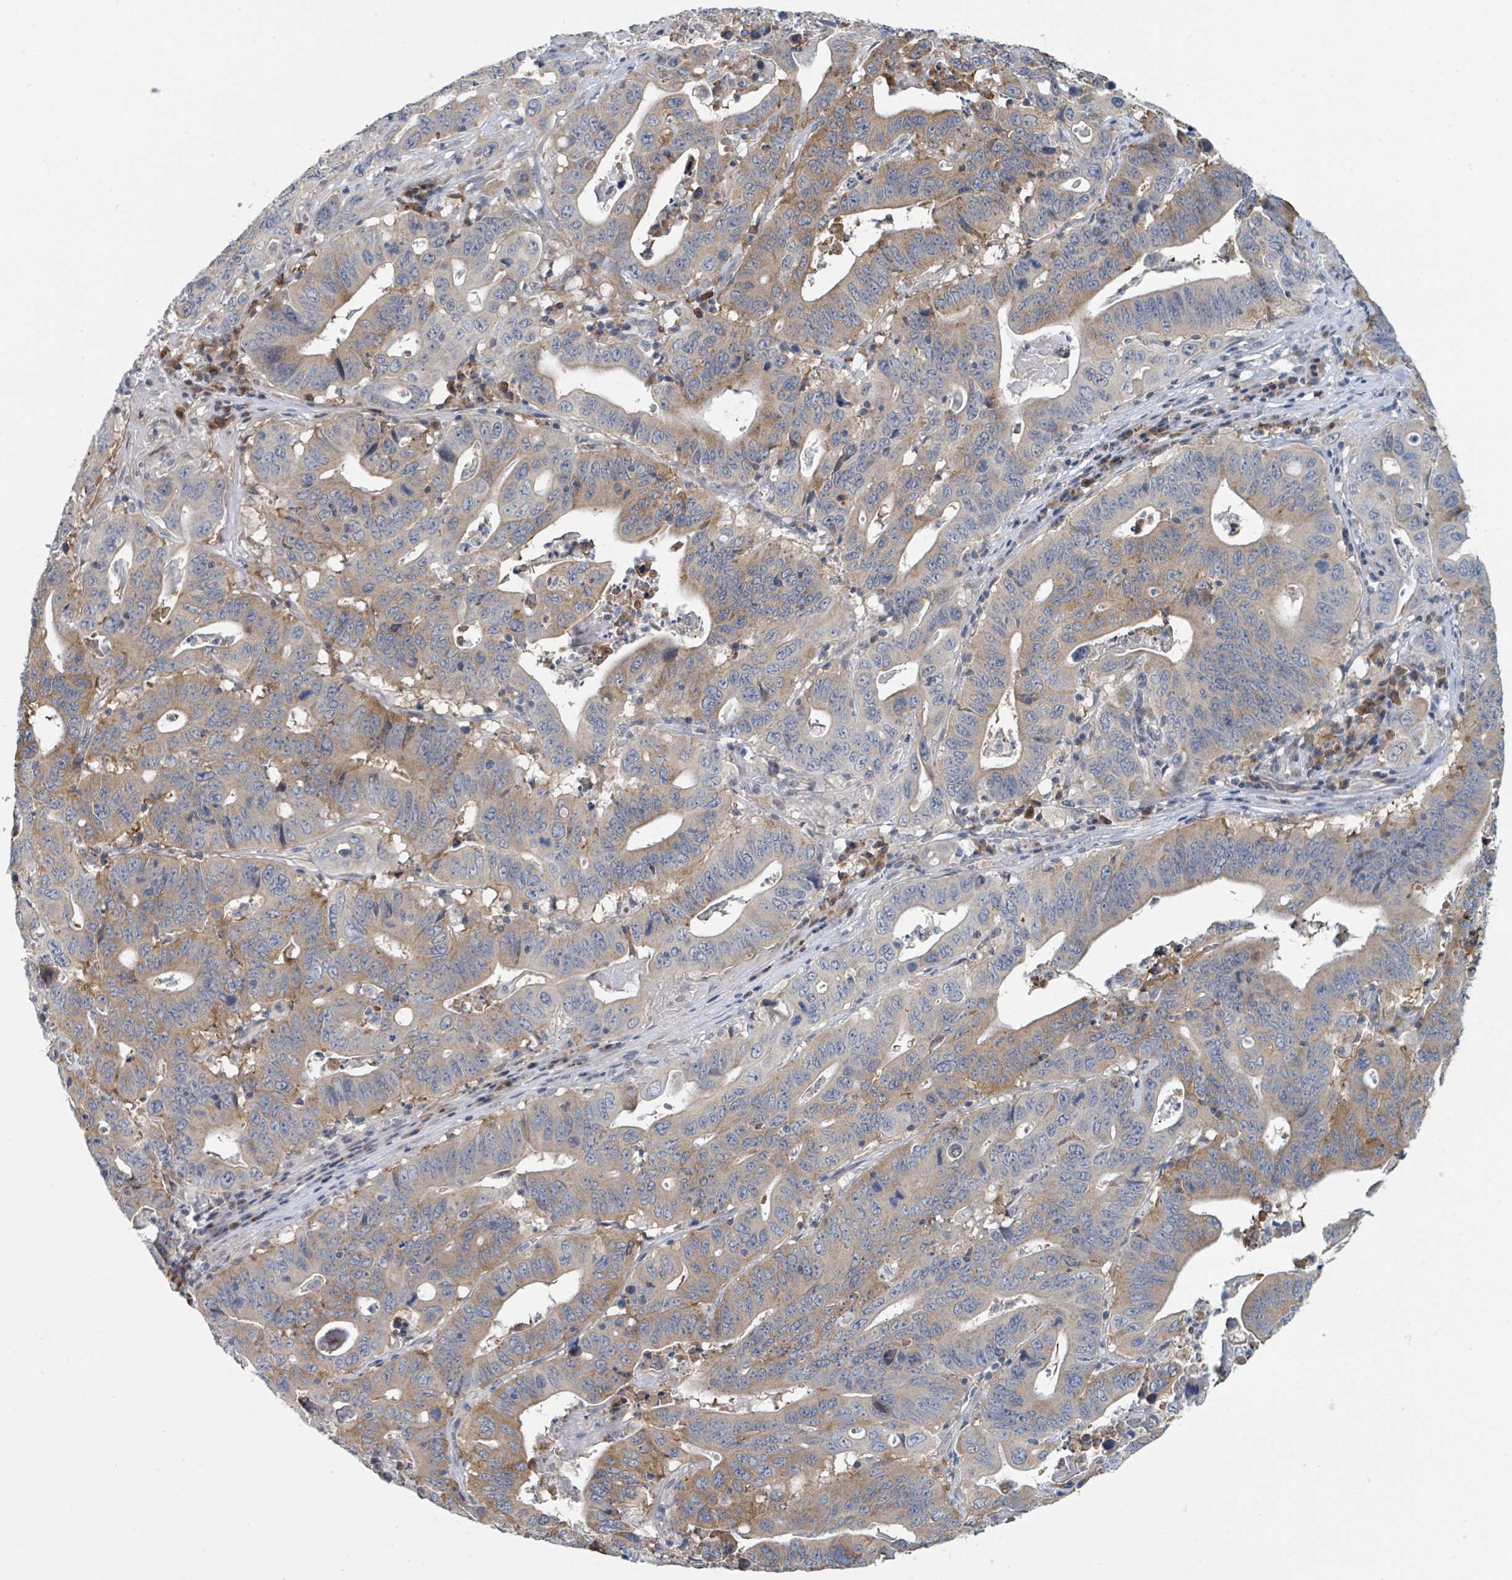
{"staining": {"intensity": "moderate", "quantity": "25%-75%", "location": "cytoplasmic/membranous"}, "tissue": "lung cancer", "cell_type": "Tumor cells", "image_type": "cancer", "snomed": [{"axis": "morphology", "description": "Adenocarcinoma, NOS"}, {"axis": "topography", "description": "Lung"}], "caption": "Immunohistochemistry micrograph of neoplastic tissue: lung cancer stained using immunohistochemistry (IHC) reveals medium levels of moderate protein expression localized specifically in the cytoplasmic/membranous of tumor cells, appearing as a cytoplasmic/membranous brown color.", "gene": "ANKRD55", "patient": {"sex": "female", "age": 60}}